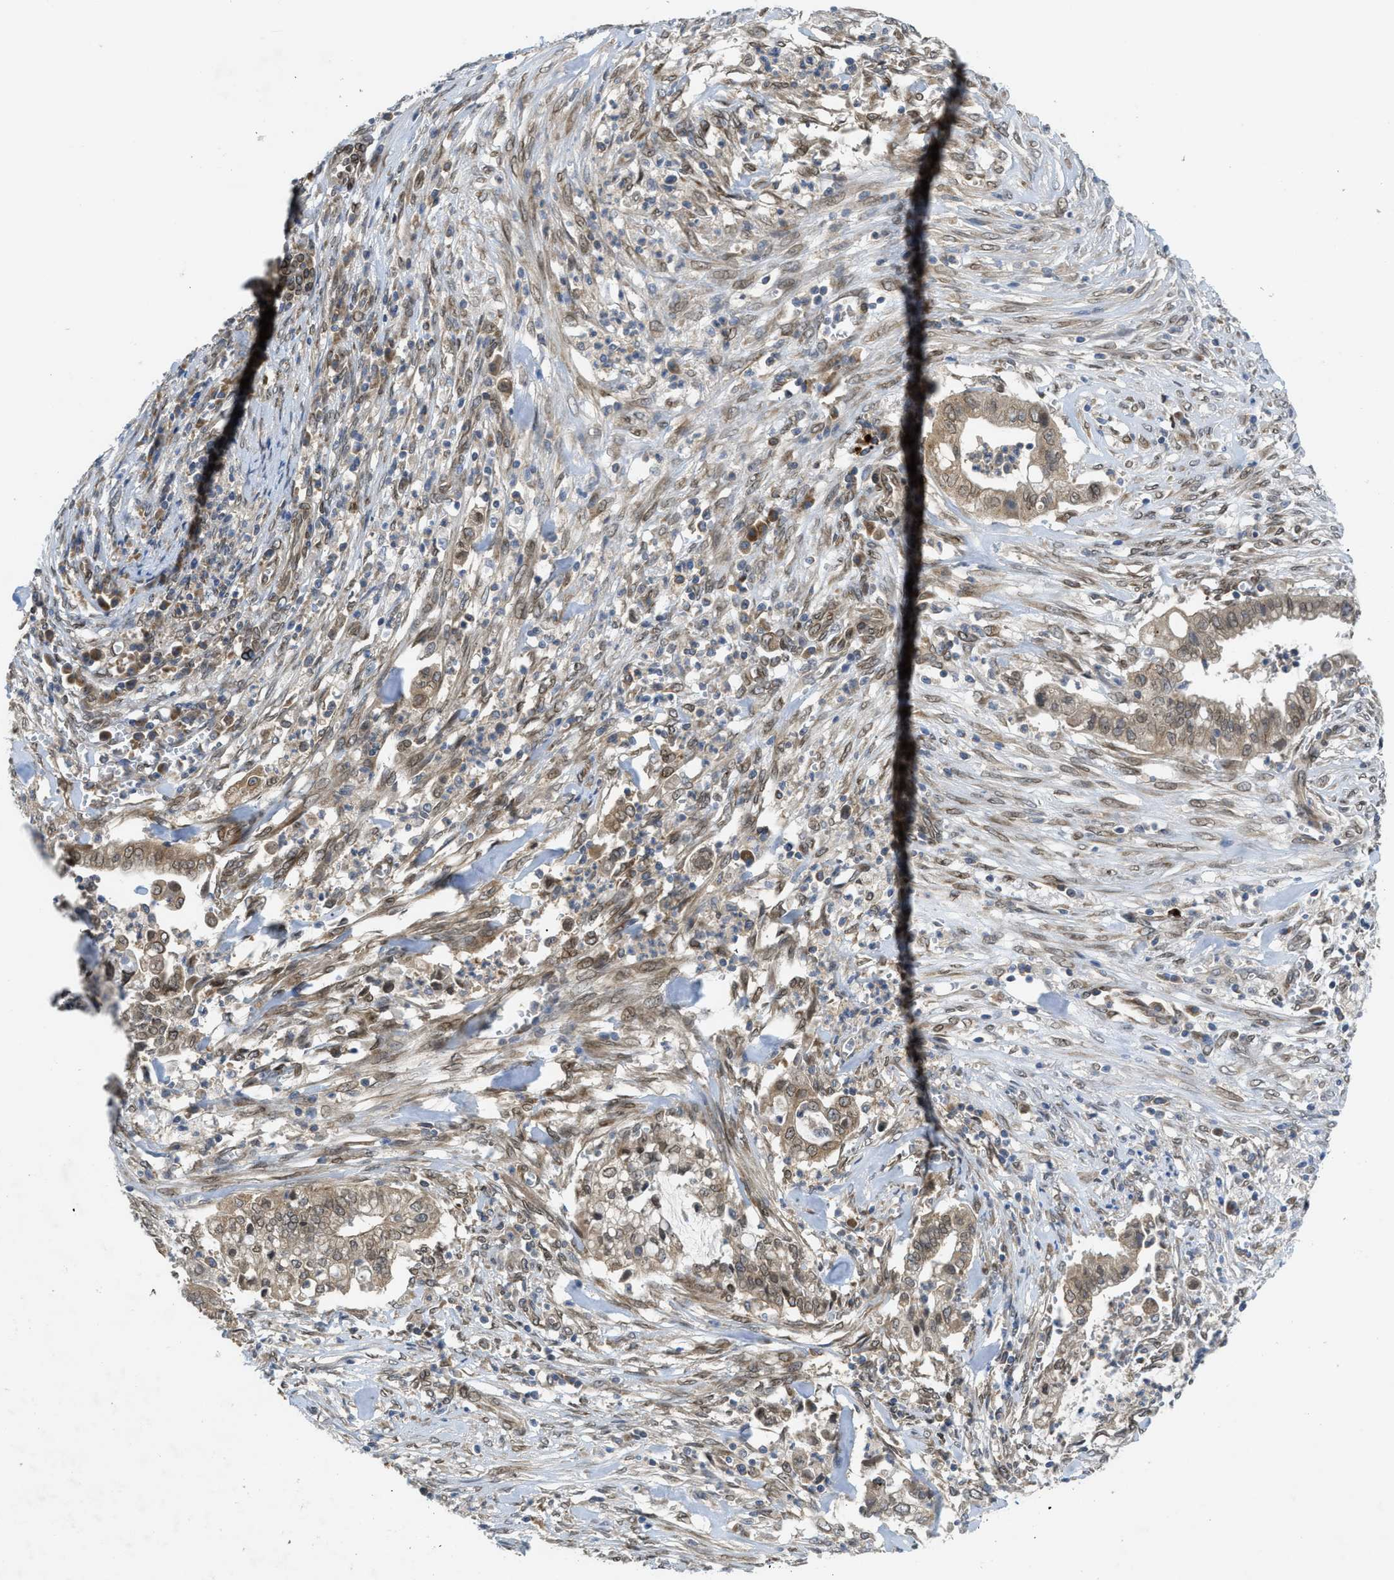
{"staining": {"intensity": "weak", "quantity": ">75%", "location": "cytoplasmic/membranous"}, "tissue": "cervical cancer", "cell_type": "Tumor cells", "image_type": "cancer", "snomed": [{"axis": "morphology", "description": "Adenocarcinoma, NOS"}, {"axis": "topography", "description": "Cervix"}], "caption": "The photomicrograph reveals immunohistochemical staining of cervical adenocarcinoma. There is weak cytoplasmic/membranous staining is identified in approximately >75% of tumor cells.", "gene": "EIF2AK3", "patient": {"sex": "female", "age": 44}}